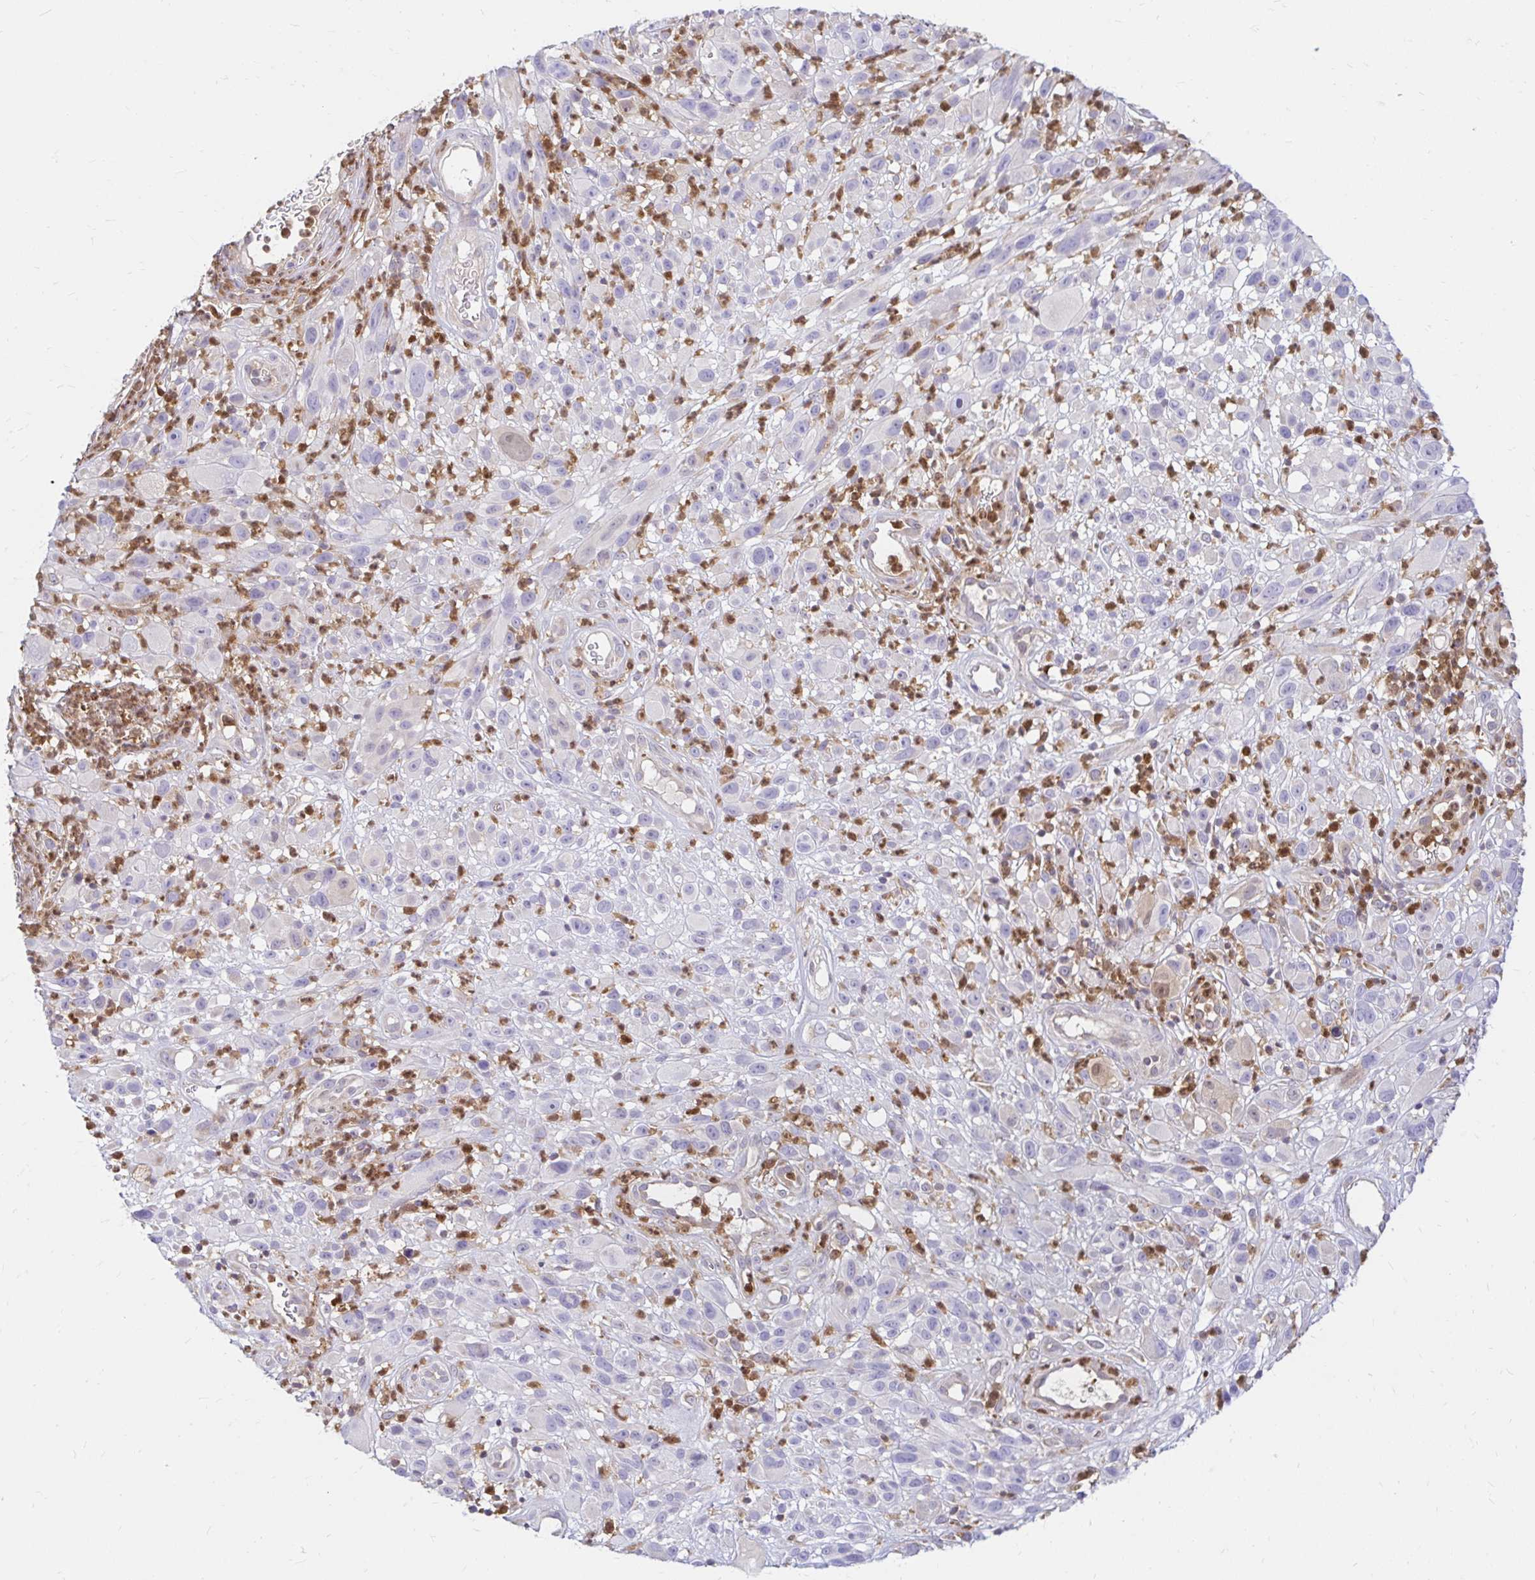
{"staining": {"intensity": "negative", "quantity": "none", "location": "none"}, "tissue": "melanoma", "cell_type": "Tumor cells", "image_type": "cancer", "snomed": [{"axis": "morphology", "description": "Malignant melanoma, NOS"}, {"axis": "topography", "description": "Skin"}], "caption": "This histopathology image is of malignant melanoma stained with immunohistochemistry to label a protein in brown with the nuclei are counter-stained blue. There is no staining in tumor cells. (DAB immunohistochemistry (IHC) with hematoxylin counter stain).", "gene": "PYCARD", "patient": {"sex": "male", "age": 68}}